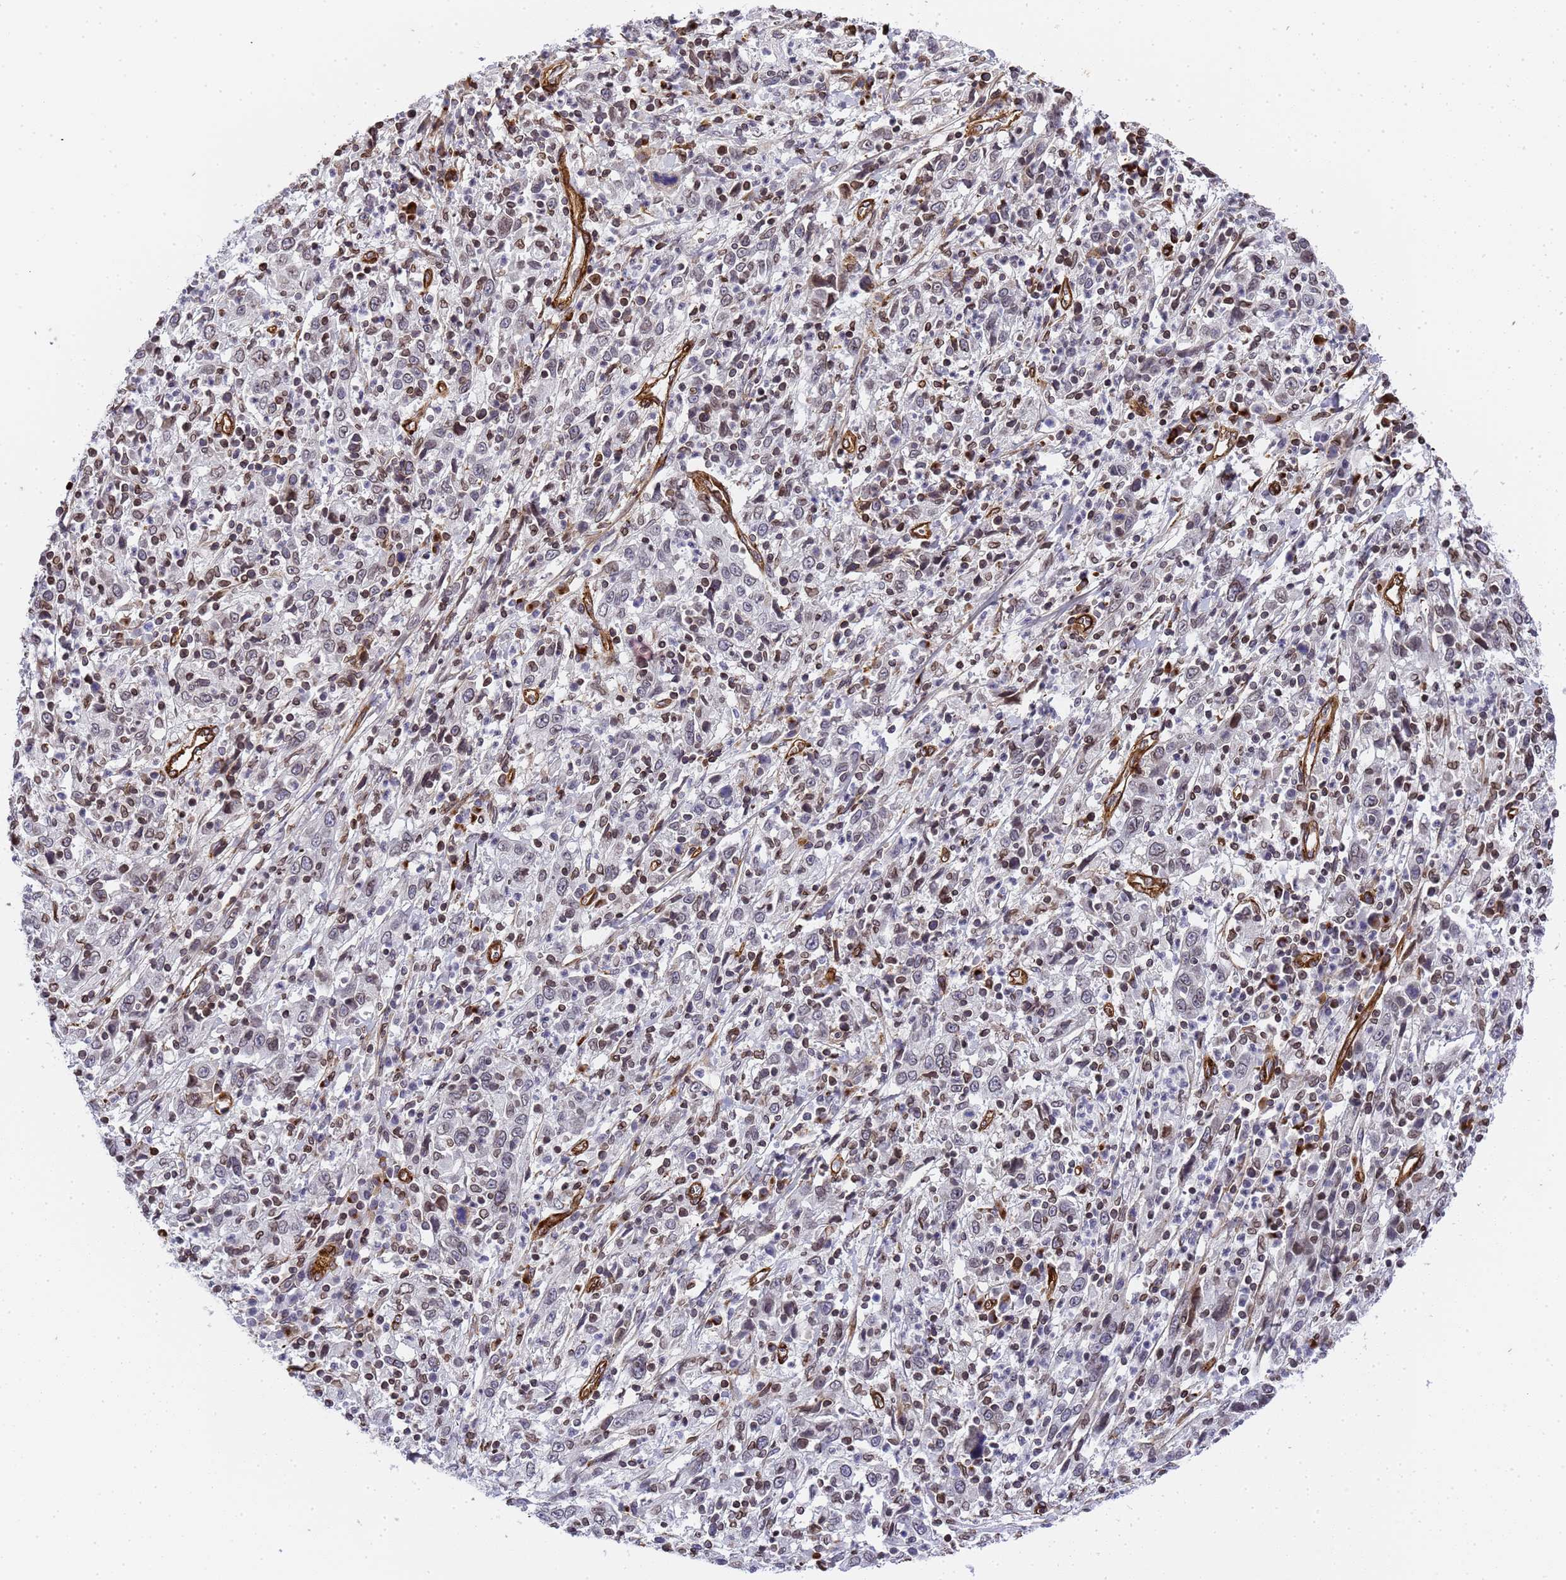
{"staining": {"intensity": "weak", "quantity": "<25%", "location": "nuclear"}, "tissue": "cervical cancer", "cell_type": "Tumor cells", "image_type": "cancer", "snomed": [{"axis": "morphology", "description": "Squamous cell carcinoma, NOS"}, {"axis": "topography", "description": "Cervix"}], "caption": "Immunohistochemistry (IHC) histopathology image of neoplastic tissue: human cervical cancer stained with DAB (3,3'-diaminobenzidine) shows no significant protein positivity in tumor cells.", "gene": "IGFBP7", "patient": {"sex": "female", "age": 46}}